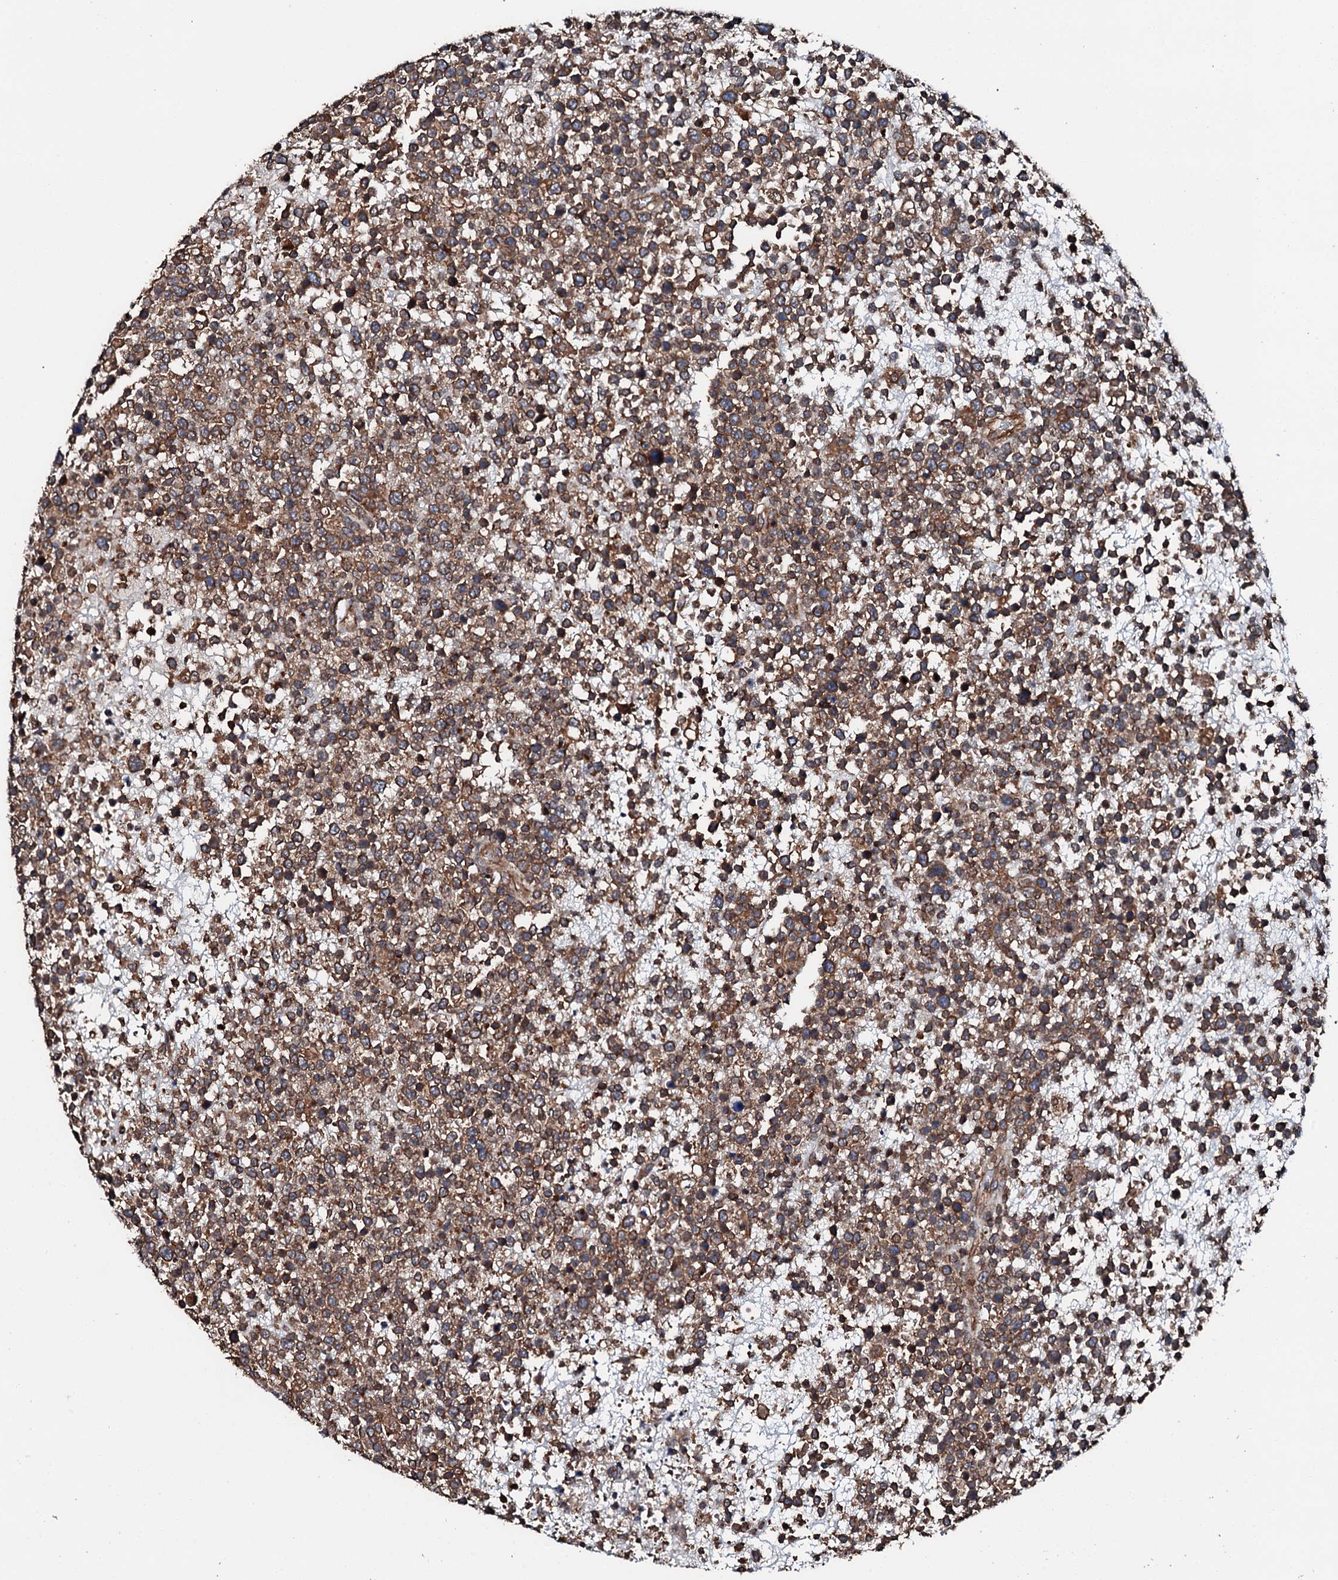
{"staining": {"intensity": "moderate", "quantity": ">75%", "location": "cytoplasmic/membranous"}, "tissue": "lymphoma", "cell_type": "Tumor cells", "image_type": "cancer", "snomed": [{"axis": "morphology", "description": "Malignant lymphoma, non-Hodgkin's type, High grade"}, {"axis": "topography", "description": "Colon"}], "caption": "A high-resolution image shows immunohistochemistry staining of high-grade malignant lymphoma, non-Hodgkin's type, which reveals moderate cytoplasmic/membranous positivity in approximately >75% of tumor cells. The protein is stained brown, and the nuclei are stained in blue (DAB (3,3'-diaminobenzidine) IHC with brightfield microscopy, high magnification).", "gene": "FGD4", "patient": {"sex": "female", "age": 53}}